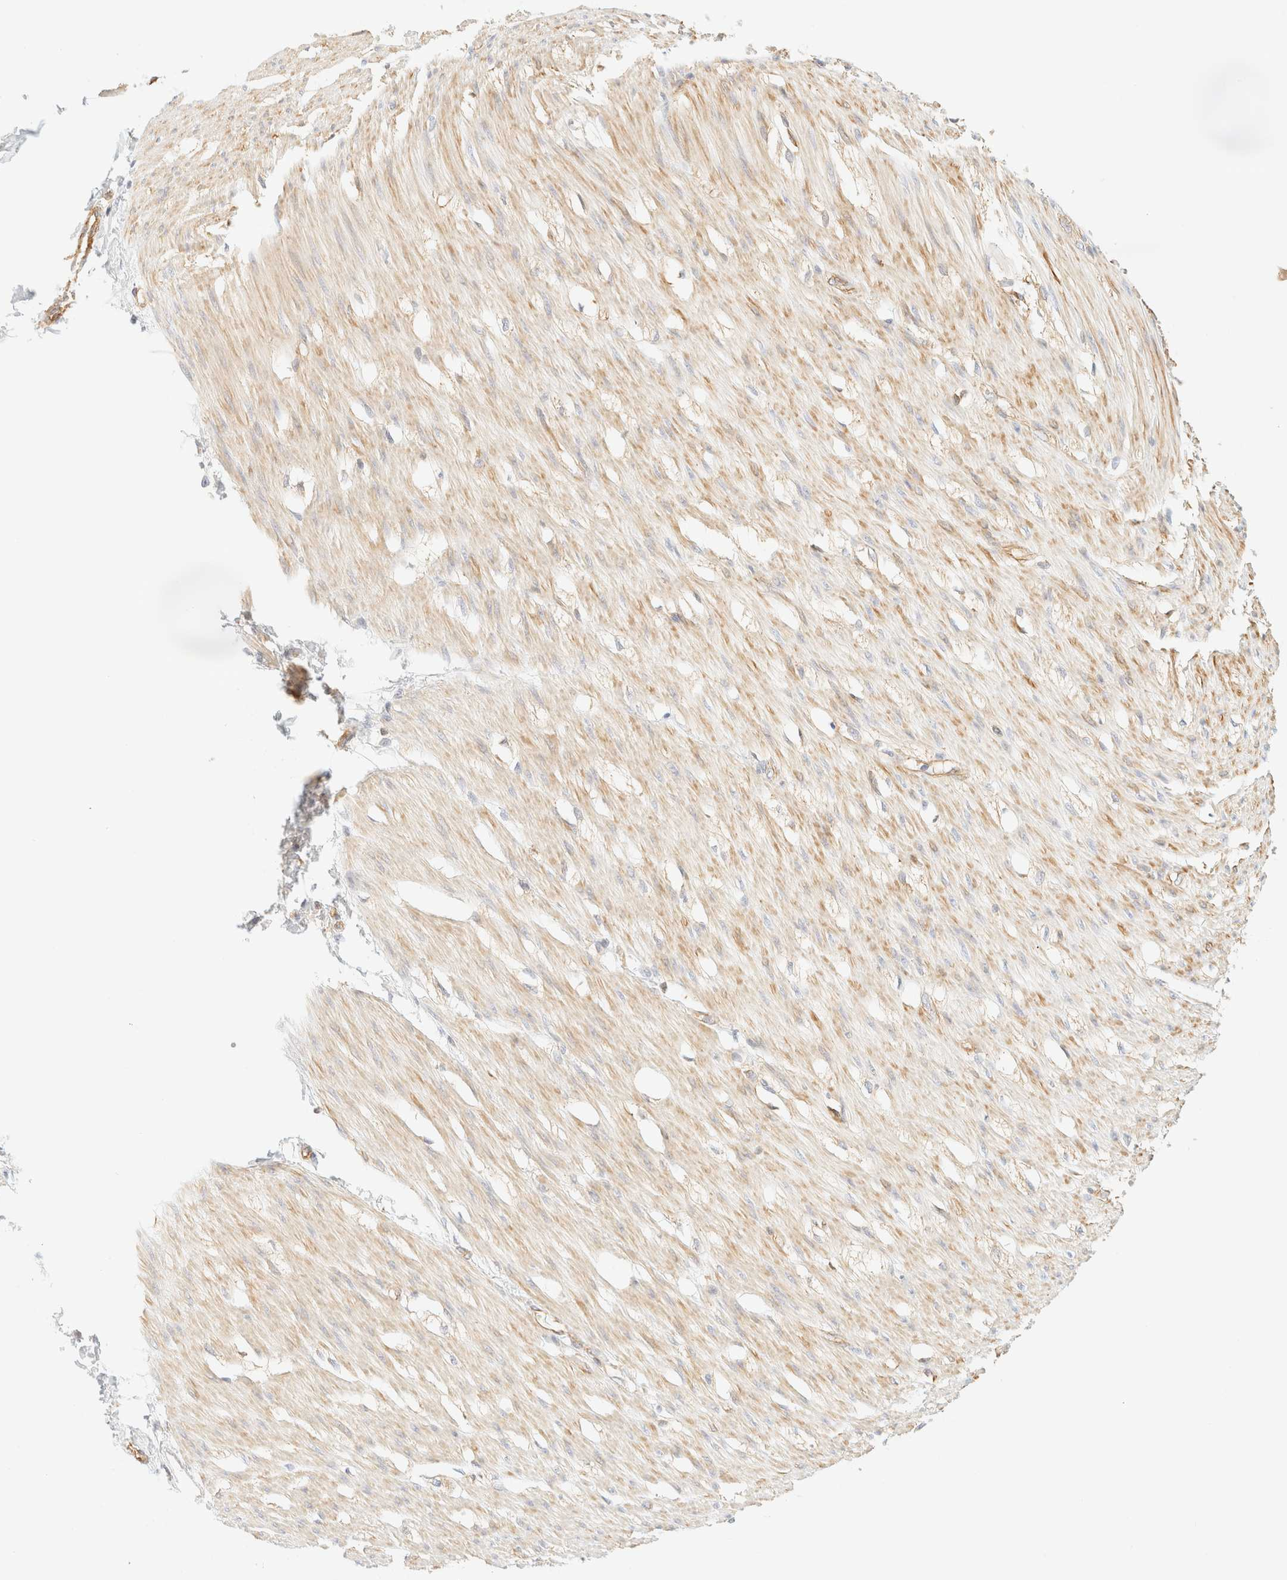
{"staining": {"intensity": "weak", "quantity": "25%-75%", "location": "cytoplasmic/membranous"}, "tissue": "smooth muscle", "cell_type": "Smooth muscle cells", "image_type": "normal", "snomed": [{"axis": "morphology", "description": "Normal tissue, NOS"}, {"axis": "morphology", "description": "Adenocarcinoma, NOS"}, {"axis": "topography", "description": "Smooth muscle"}, {"axis": "topography", "description": "Colon"}], "caption": "Smooth muscle cells exhibit low levels of weak cytoplasmic/membranous expression in about 25%-75% of cells in normal smooth muscle. The staining is performed using DAB (3,3'-diaminobenzidine) brown chromogen to label protein expression. The nuclei are counter-stained blue using hematoxylin.", "gene": "OTOP2", "patient": {"sex": "male", "age": 14}}